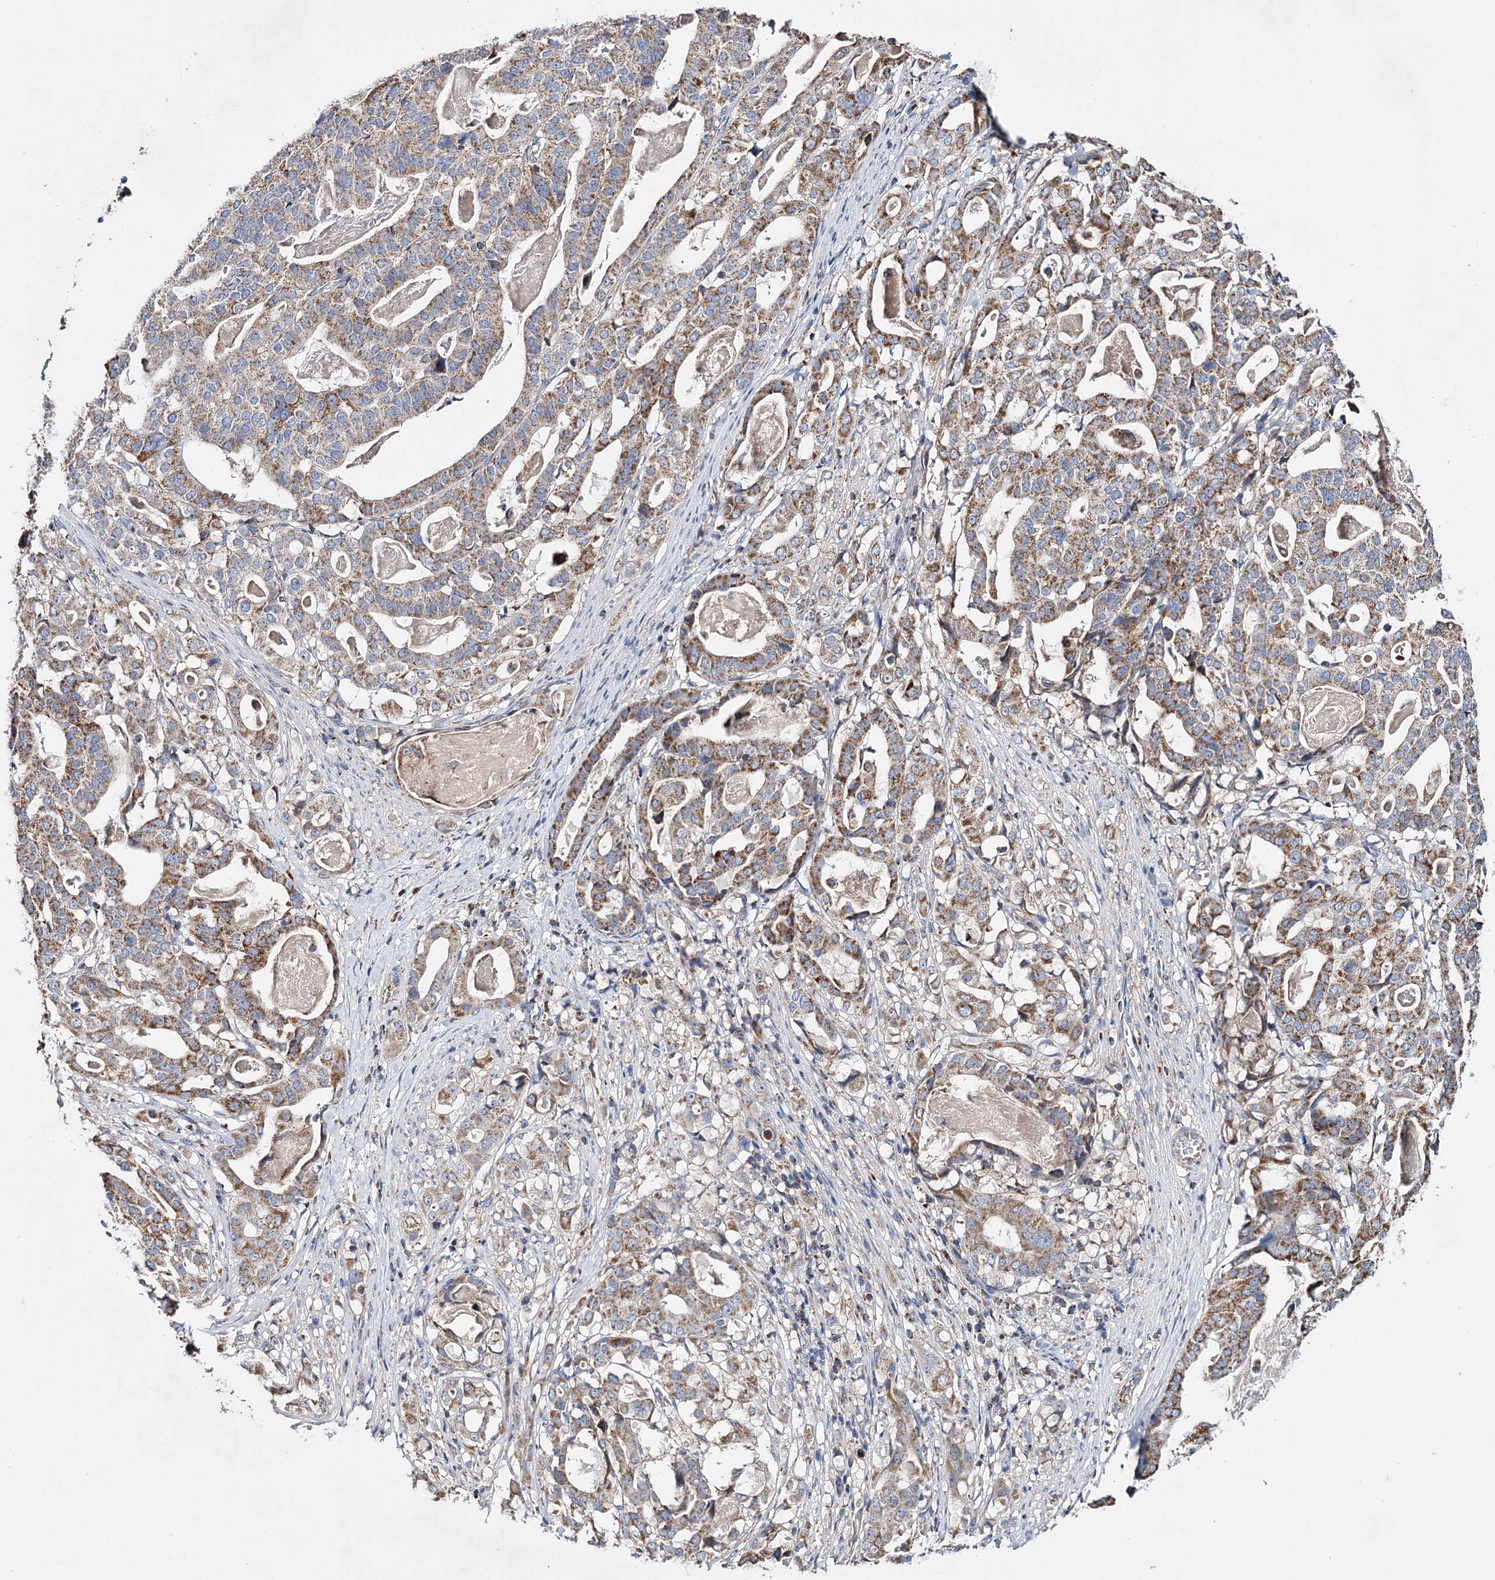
{"staining": {"intensity": "moderate", "quantity": ">75%", "location": "cytoplasmic/membranous"}, "tissue": "stomach cancer", "cell_type": "Tumor cells", "image_type": "cancer", "snomed": [{"axis": "morphology", "description": "Adenocarcinoma, NOS"}, {"axis": "topography", "description": "Stomach"}], "caption": "Brown immunohistochemical staining in human stomach cancer (adenocarcinoma) reveals moderate cytoplasmic/membranous staining in about >75% of tumor cells. (brown staining indicates protein expression, while blue staining denotes nuclei).", "gene": "CFAP46", "patient": {"sex": "male", "age": 48}}